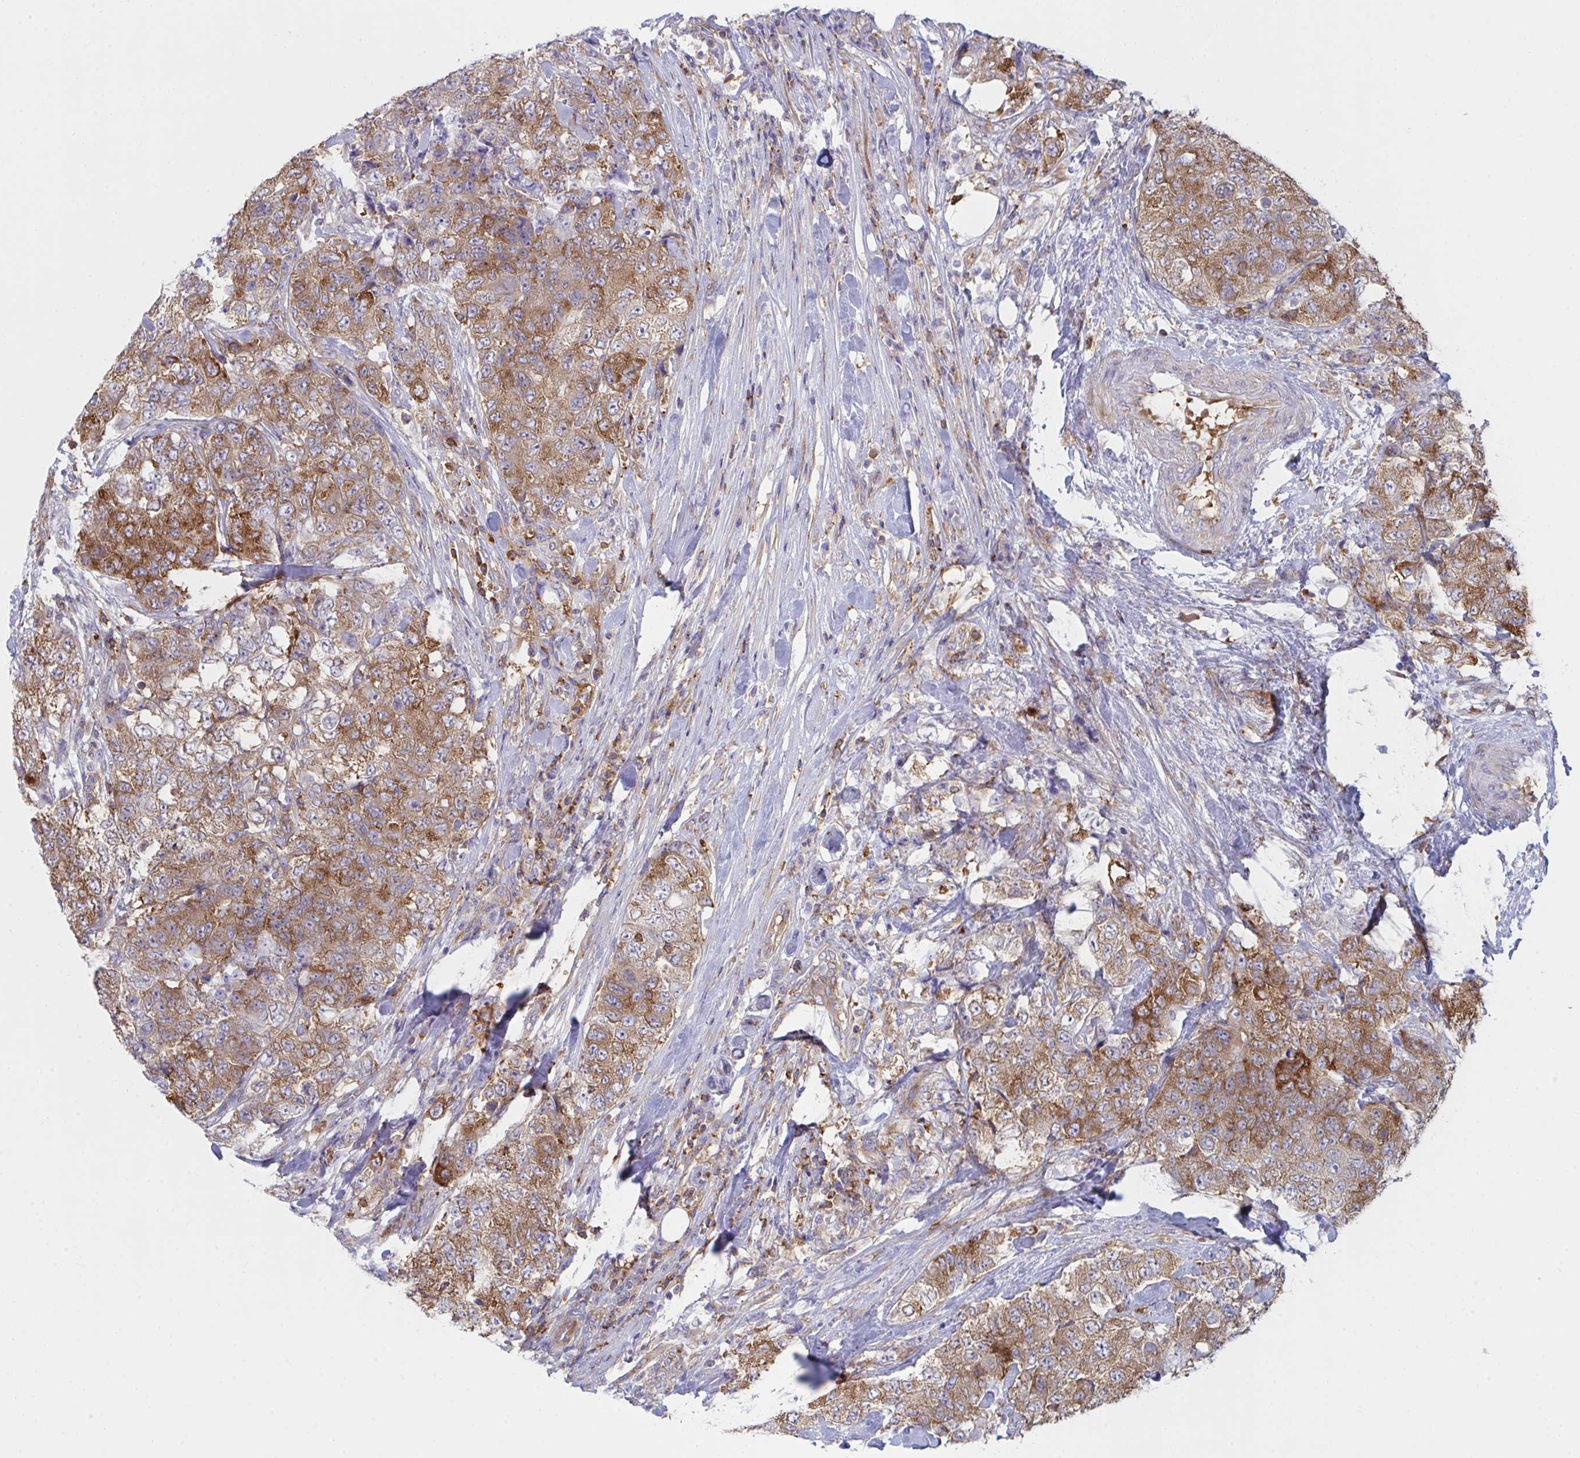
{"staining": {"intensity": "moderate", "quantity": ">75%", "location": "cytoplasmic/membranous"}, "tissue": "urothelial cancer", "cell_type": "Tumor cells", "image_type": "cancer", "snomed": [{"axis": "morphology", "description": "Urothelial carcinoma, High grade"}, {"axis": "topography", "description": "Urinary bladder"}], "caption": "The micrograph displays a brown stain indicating the presence of a protein in the cytoplasmic/membranous of tumor cells in urothelial carcinoma (high-grade).", "gene": "WNK1", "patient": {"sex": "female", "age": 78}}